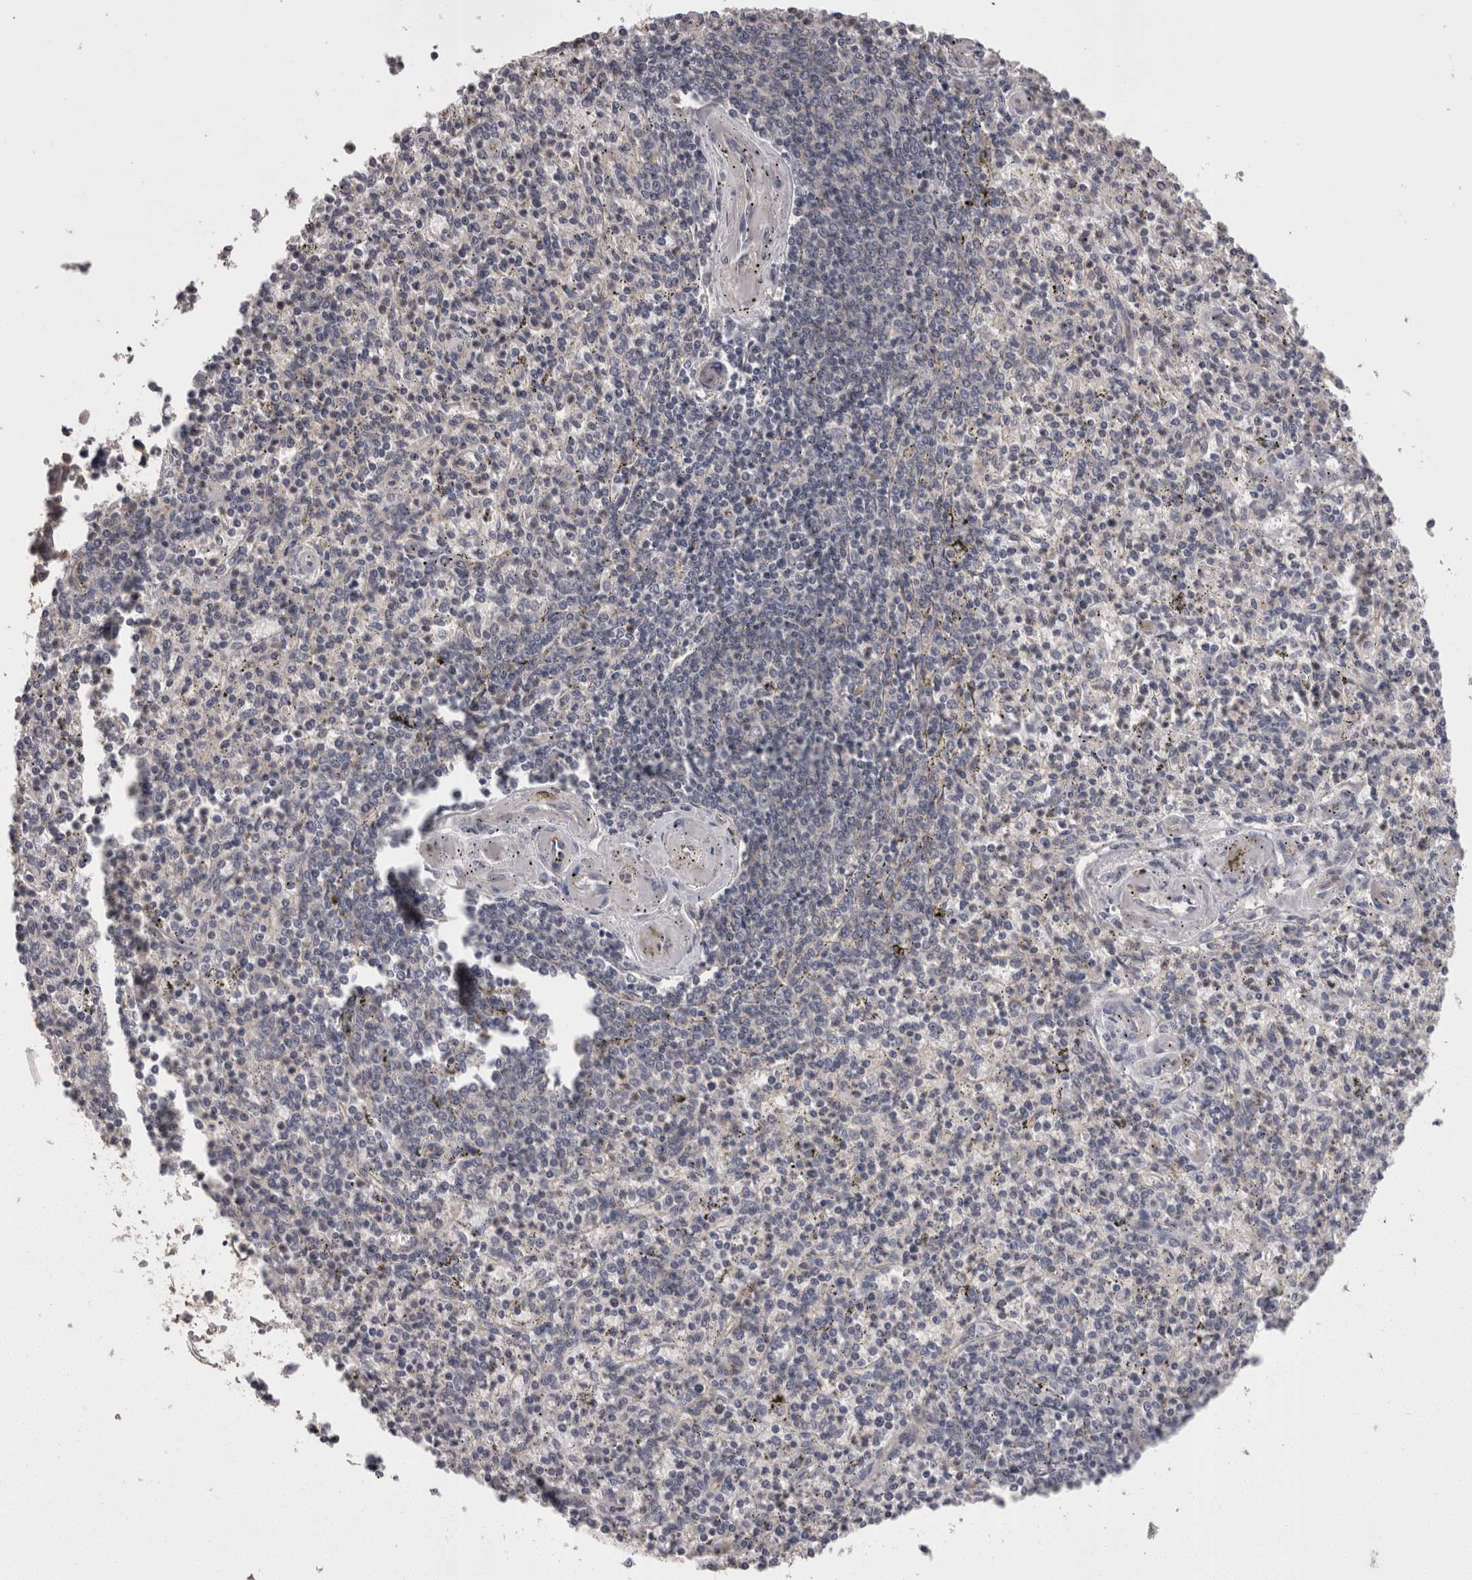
{"staining": {"intensity": "negative", "quantity": "none", "location": "none"}, "tissue": "spleen", "cell_type": "Cells in red pulp", "image_type": "normal", "snomed": [{"axis": "morphology", "description": "Normal tissue, NOS"}, {"axis": "topography", "description": "Spleen"}], "caption": "Micrograph shows no protein expression in cells in red pulp of normal spleen.", "gene": "PON3", "patient": {"sex": "male", "age": 72}}